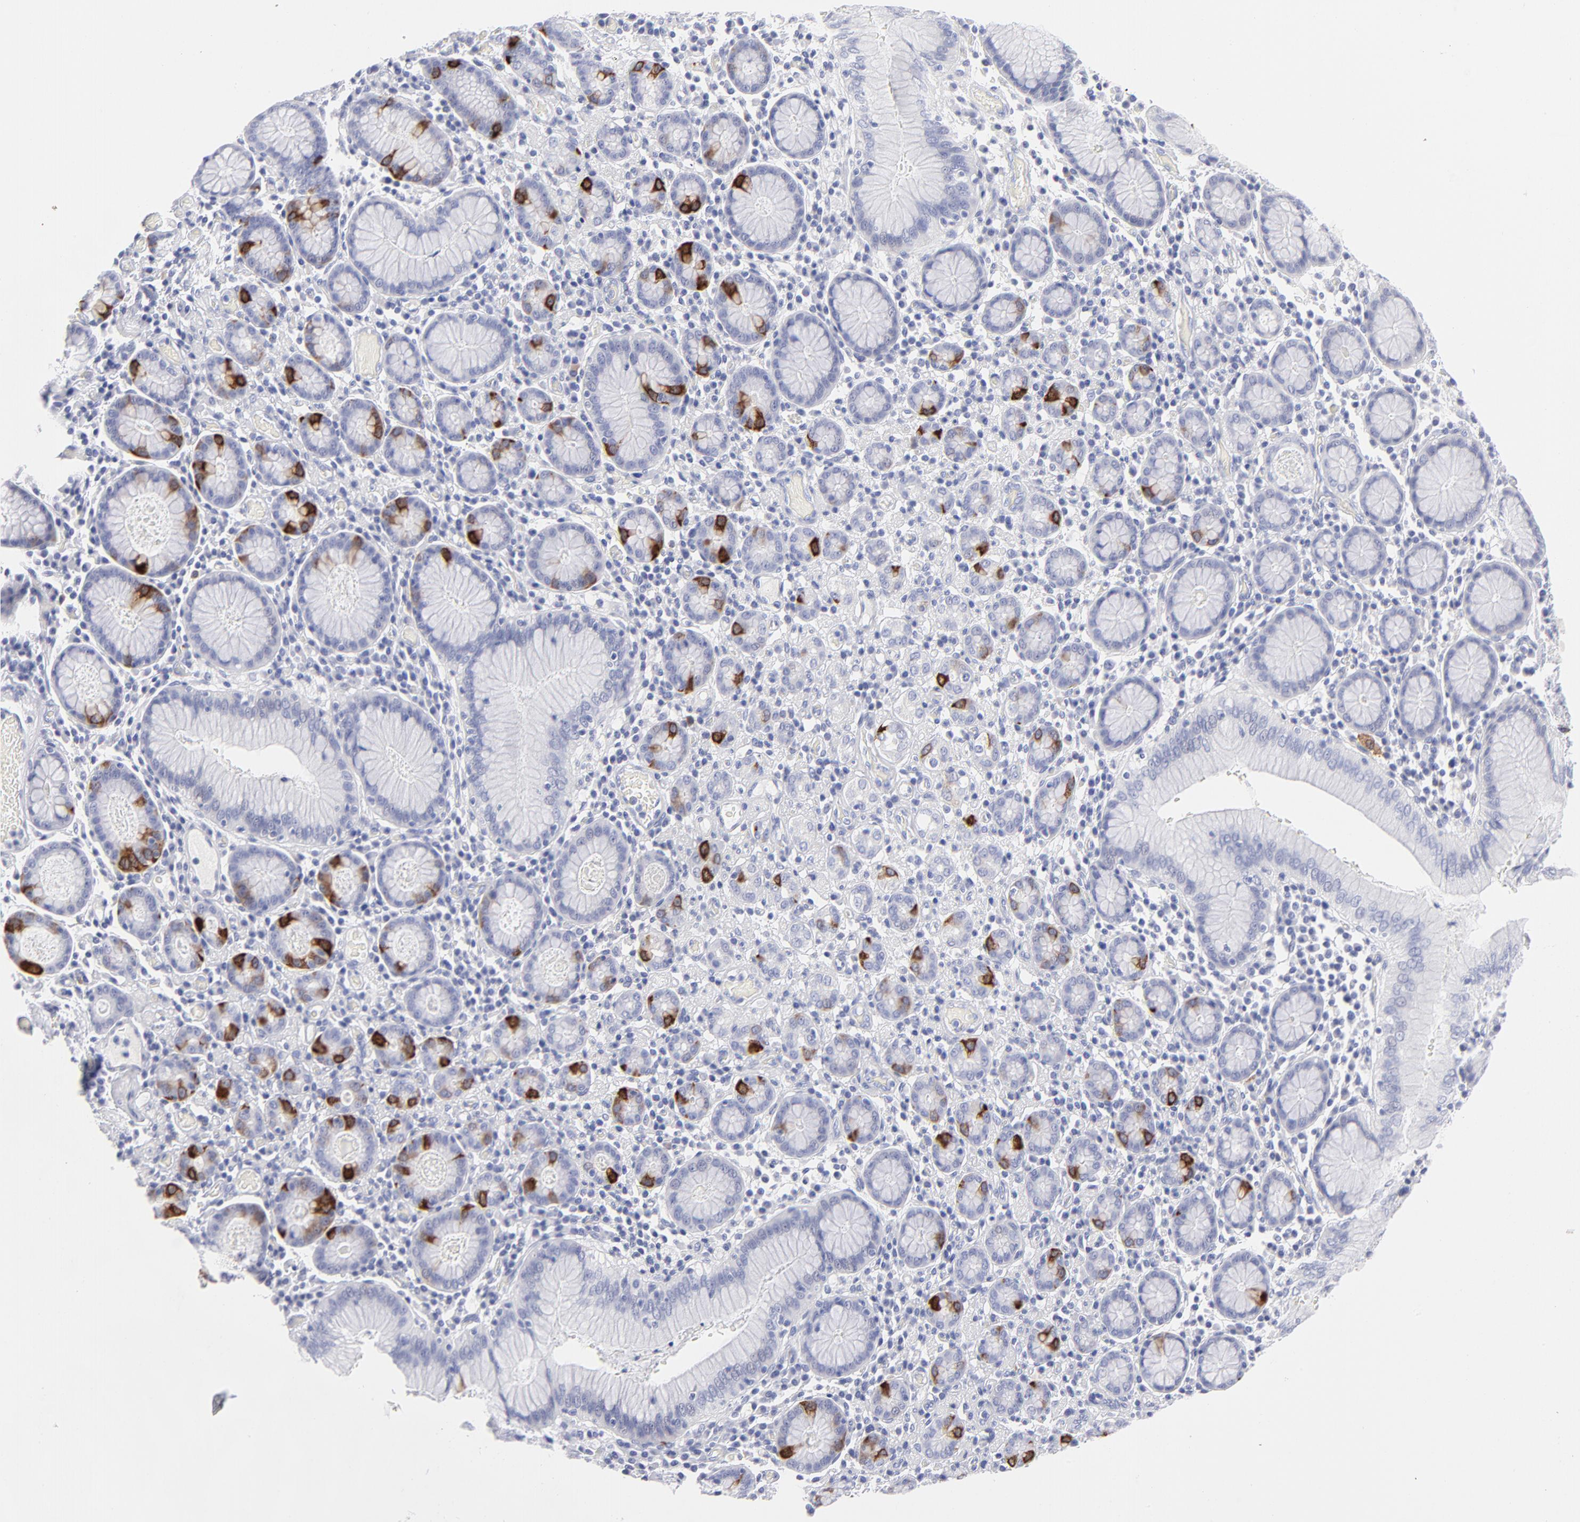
{"staining": {"intensity": "strong", "quantity": "<25%", "location": "cytoplasmic/membranous"}, "tissue": "stomach cancer", "cell_type": "Tumor cells", "image_type": "cancer", "snomed": [{"axis": "morphology", "description": "Adenocarcinoma, NOS"}, {"axis": "topography", "description": "Stomach, lower"}], "caption": "Protein expression analysis of human stomach adenocarcinoma reveals strong cytoplasmic/membranous expression in about <25% of tumor cells.", "gene": "CCNB1", "patient": {"sex": "male", "age": 88}}